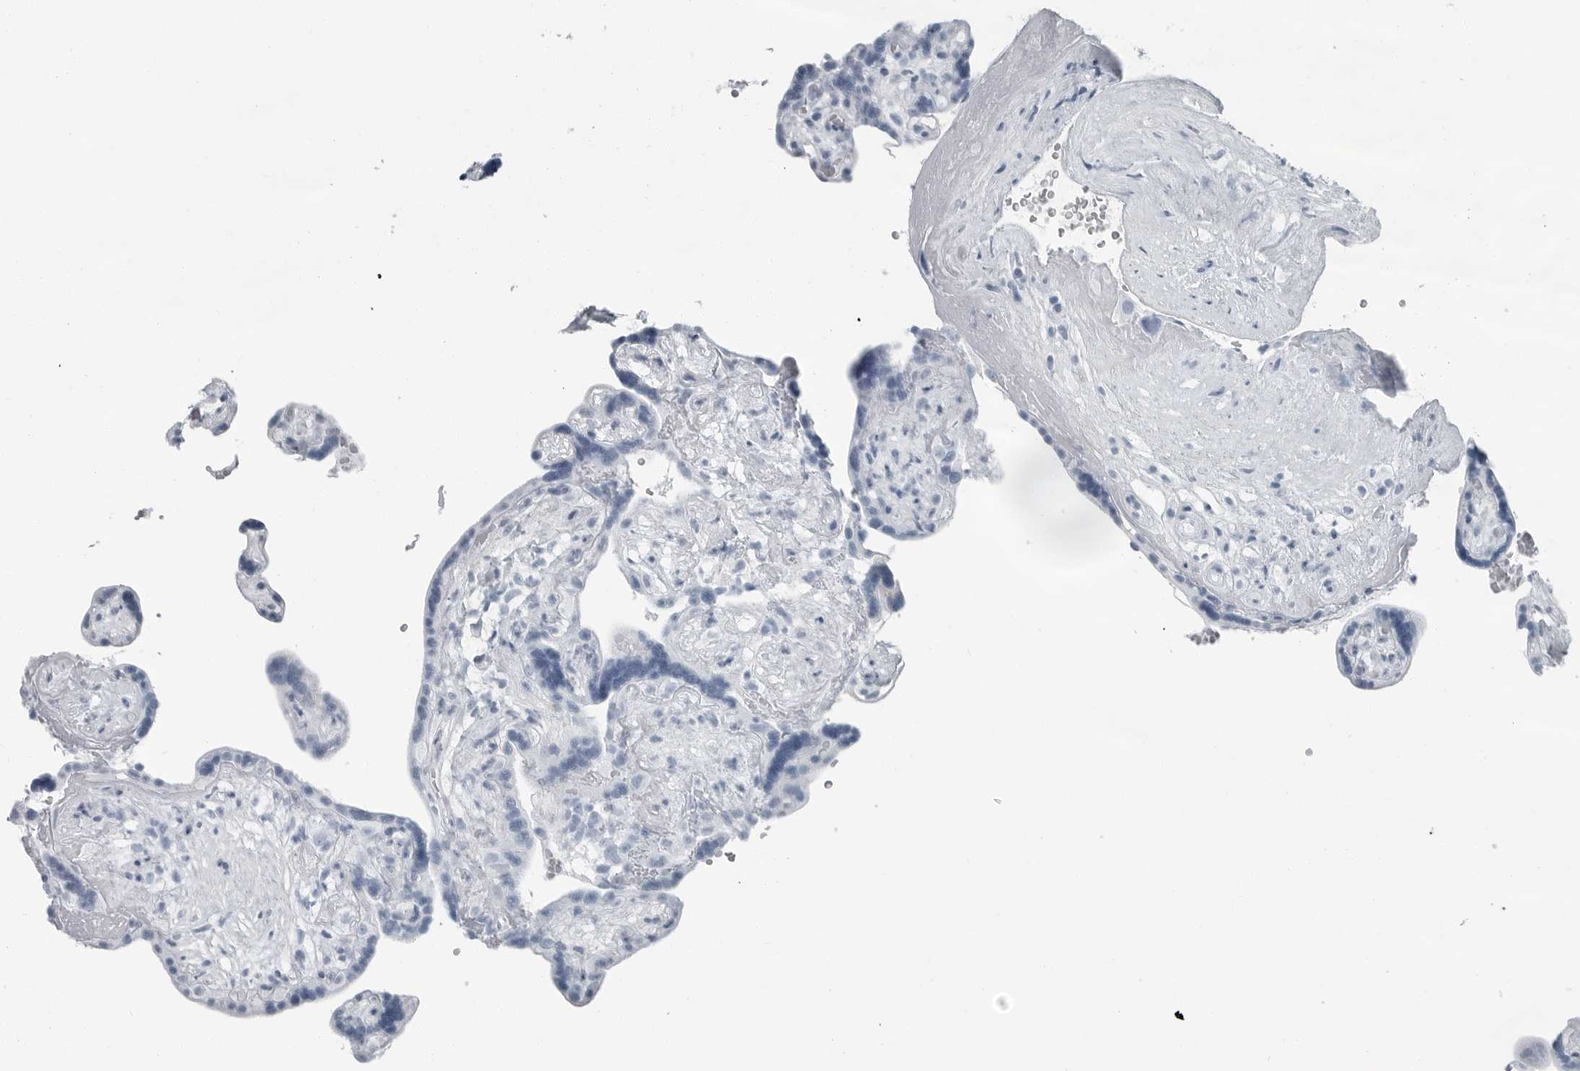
{"staining": {"intensity": "negative", "quantity": "none", "location": "none"}, "tissue": "placenta", "cell_type": "Decidual cells", "image_type": "normal", "snomed": [{"axis": "morphology", "description": "Normal tissue, NOS"}, {"axis": "topography", "description": "Placenta"}], "caption": "Decidual cells show no significant staining in normal placenta. (DAB (3,3'-diaminobenzidine) immunohistochemistry (IHC) visualized using brightfield microscopy, high magnification).", "gene": "FABP6", "patient": {"sex": "female", "age": 30}}